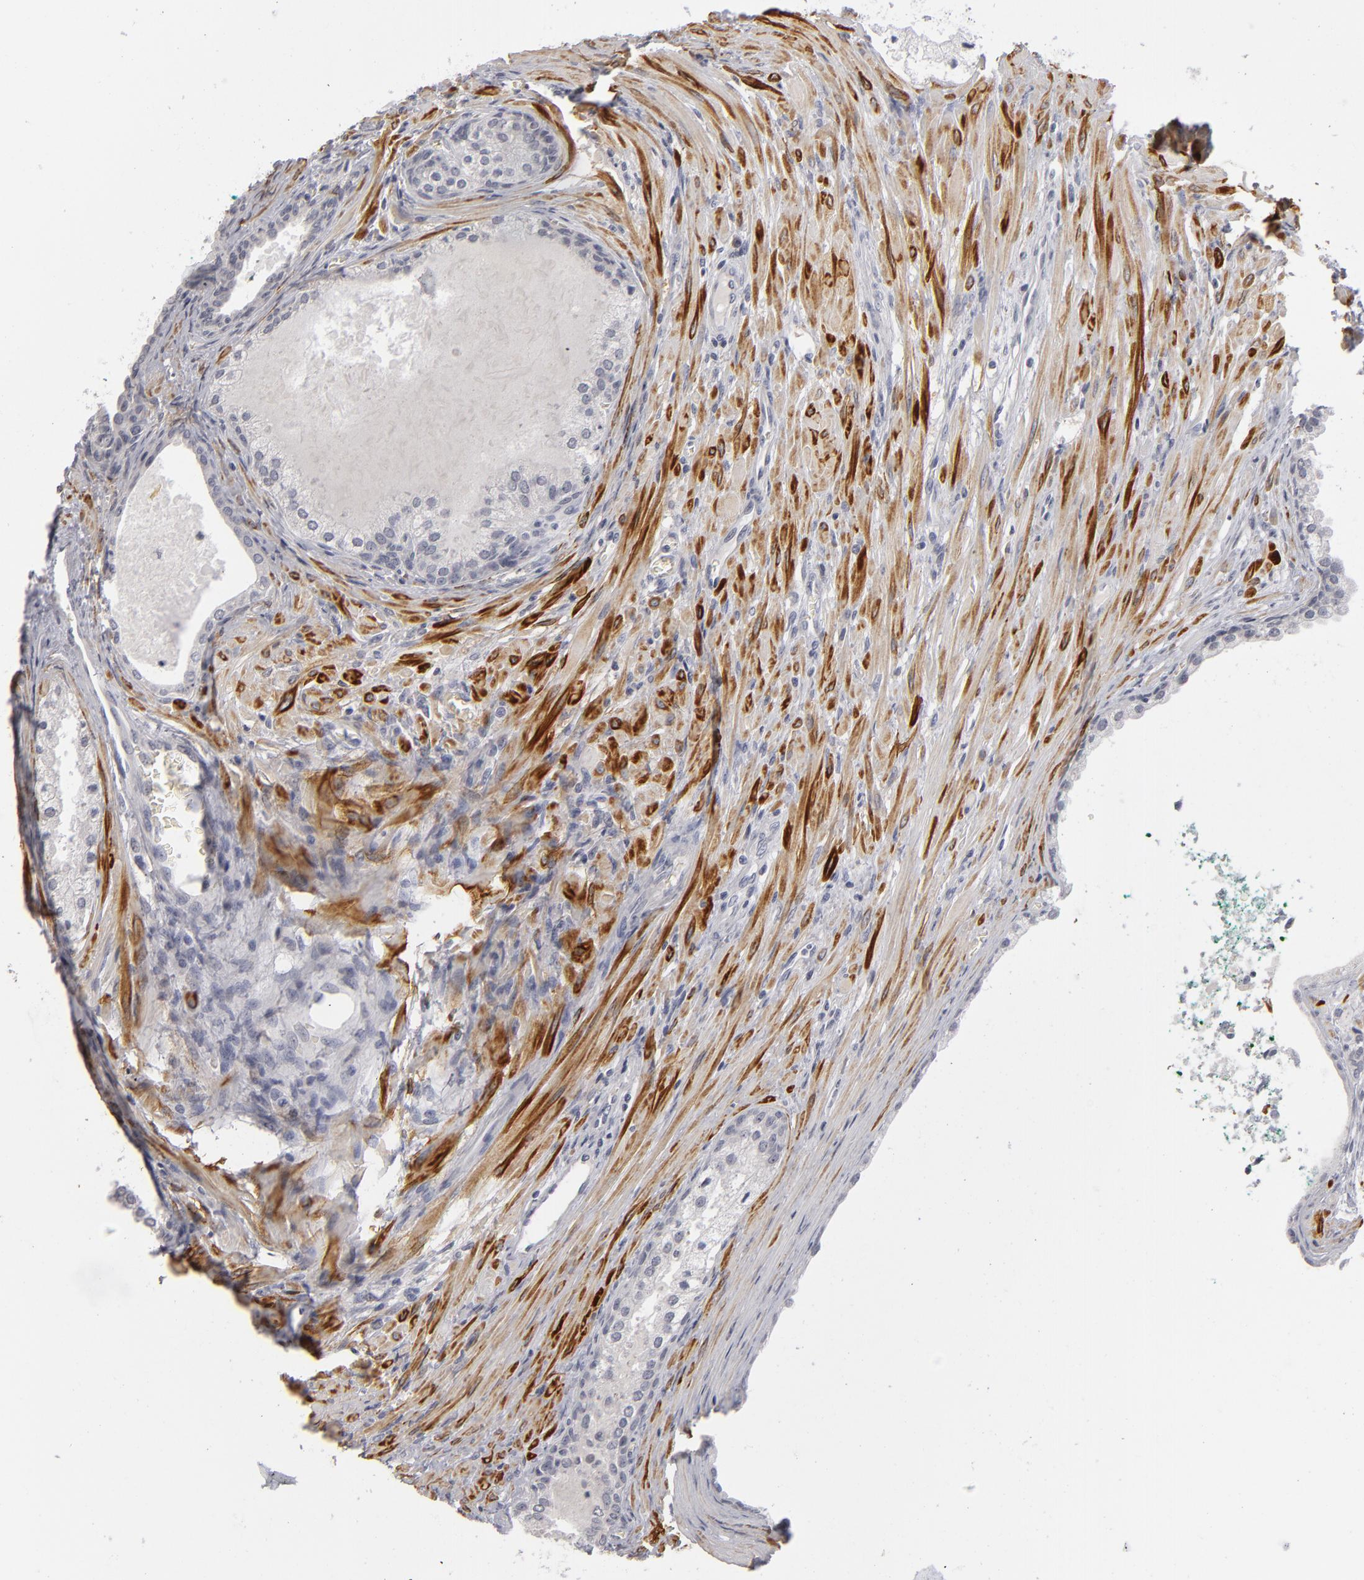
{"staining": {"intensity": "negative", "quantity": "none", "location": "none"}, "tissue": "prostate cancer", "cell_type": "Tumor cells", "image_type": "cancer", "snomed": [{"axis": "morphology", "description": "Adenocarcinoma, Medium grade"}, {"axis": "topography", "description": "Prostate"}], "caption": "This is a histopathology image of immunohistochemistry (IHC) staining of prostate medium-grade adenocarcinoma, which shows no positivity in tumor cells. (DAB IHC with hematoxylin counter stain).", "gene": "KIAA1210", "patient": {"sex": "male", "age": 70}}